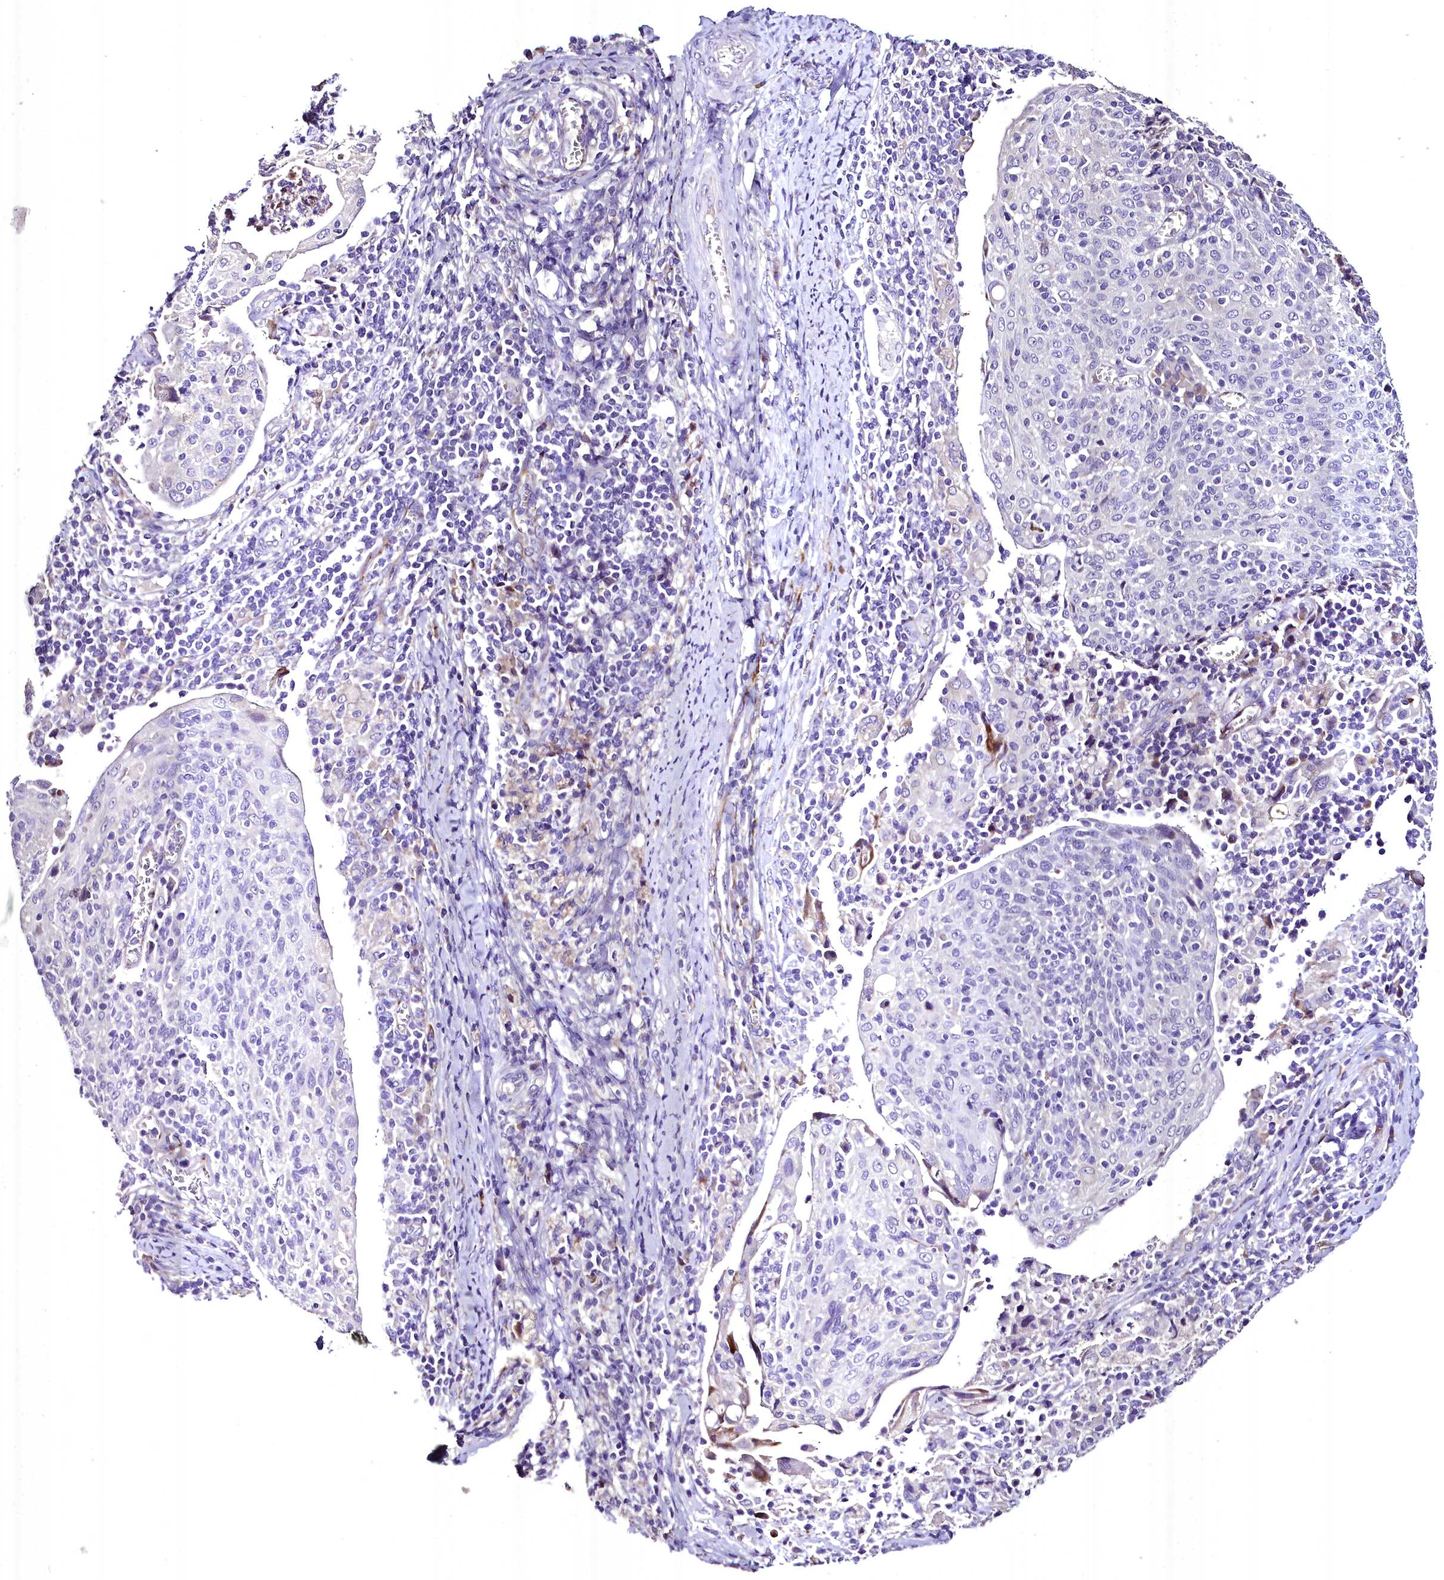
{"staining": {"intensity": "negative", "quantity": "none", "location": "none"}, "tissue": "cervical cancer", "cell_type": "Tumor cells", "image_type": "cancer", "snomed": [{"axis": "morphology", "description": "Squamous cell carcinoma, NOS"}, {"axis": "topography", "description": "Cervix"}], "caption": "Tumor cells are negative for protein expression in human cervical cancer (squamous cell carcinoma).", "gene": "MS4A18", "patient": {"sex": "female", "age": 52}}